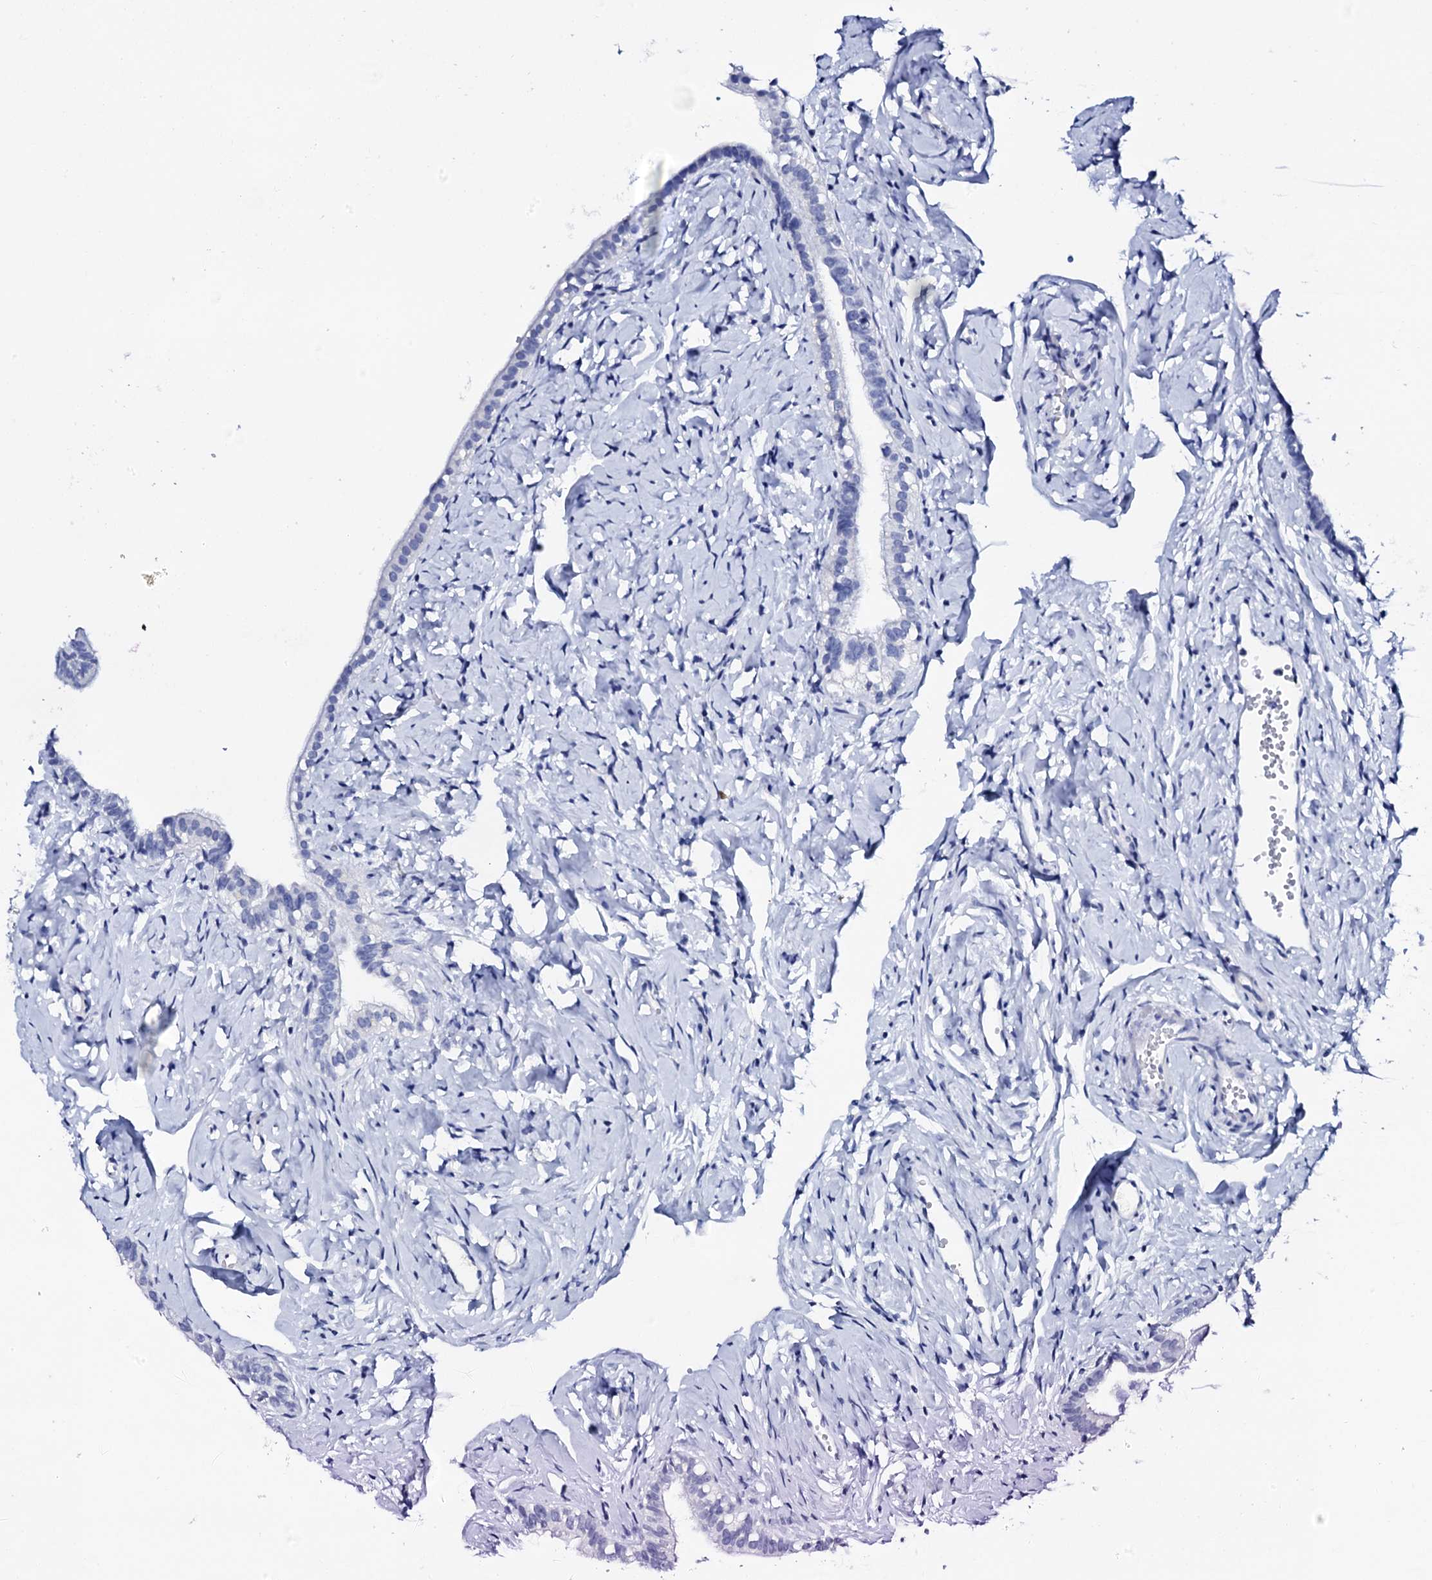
{"staining": {"intensity": "negative", "quantity": "none", "location": "none"}, "tissue": "fallopian tube", "cell_type": "Glandular cells", "image_type": "normal", "snomed": [{"axis": "morphology", "description": "Normal tissue, NOS"}, {"axis": "topography", "description": "Fallopian tube"}], "caption": "DAB immunohistochemical staining of benign fallopian tube reveals no significant staining in glandular cells.", "gene": "FBXL16", "patient": {"sex": "female", "age": 66}}